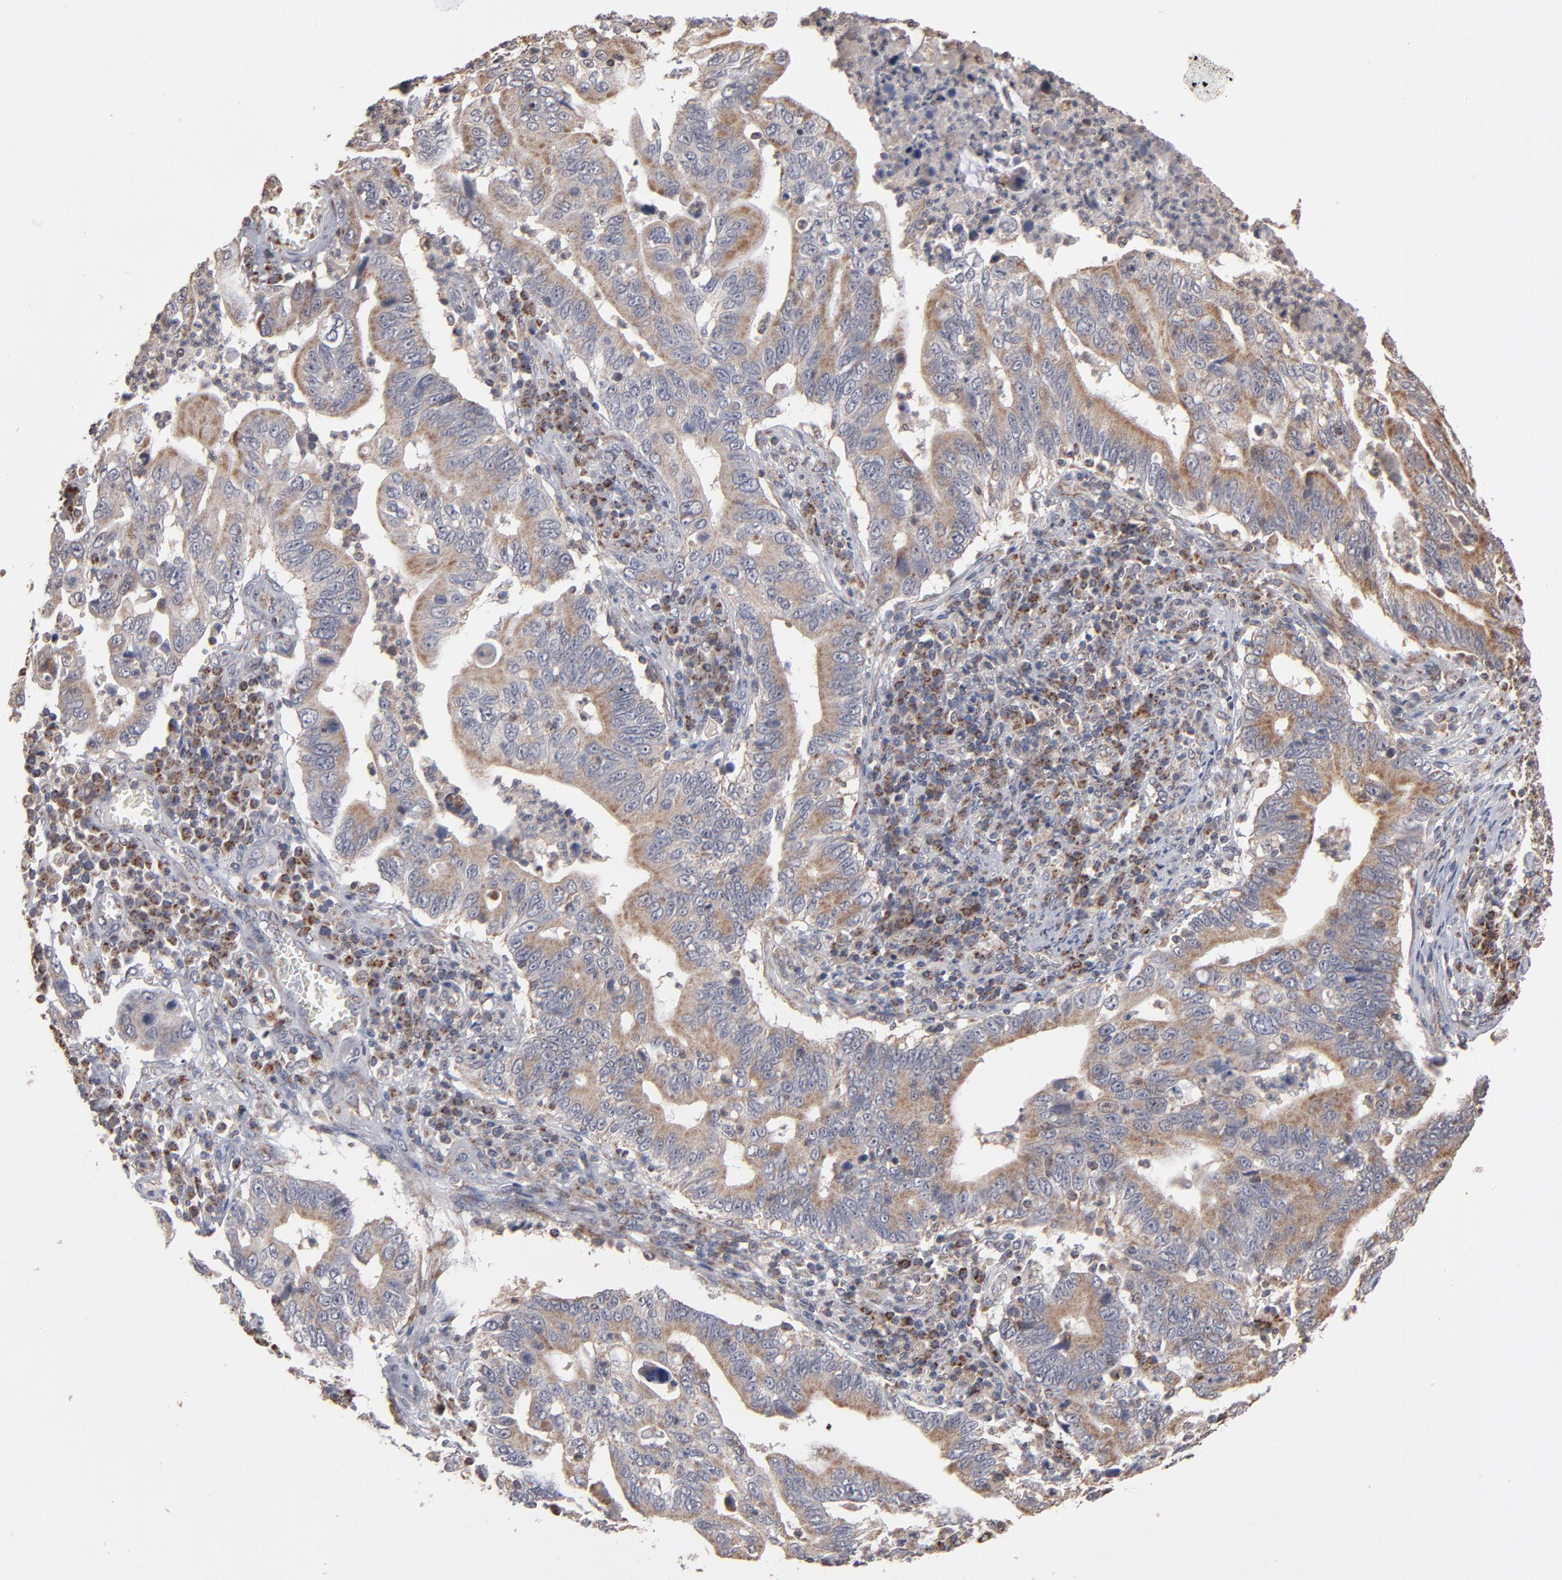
{"staining": {"intensity": "moderate", "quantity": ">75%", "location": "cytoplasmic/membranous"}, "tissue": "stomach cancer", "cell_type": "Tumor cells", "image_type": "cancer", "snomed": [{"axis": "morphology", "description": "Adenocarcinoma, NOS"}, {"axis": "topography", "description": "Stomach, upper"}], "caption": "Stomach cancer tissue demonstrates moderate cytoplasmic/membranous positivity in about >75% of tumor cells, visualized by immunohistochemistry. Ihc stains the protein of interest in brown and the nuclei are stained blue.", "gene": "MIPOL1", "patient": {"sex": "male", "age": 63}}